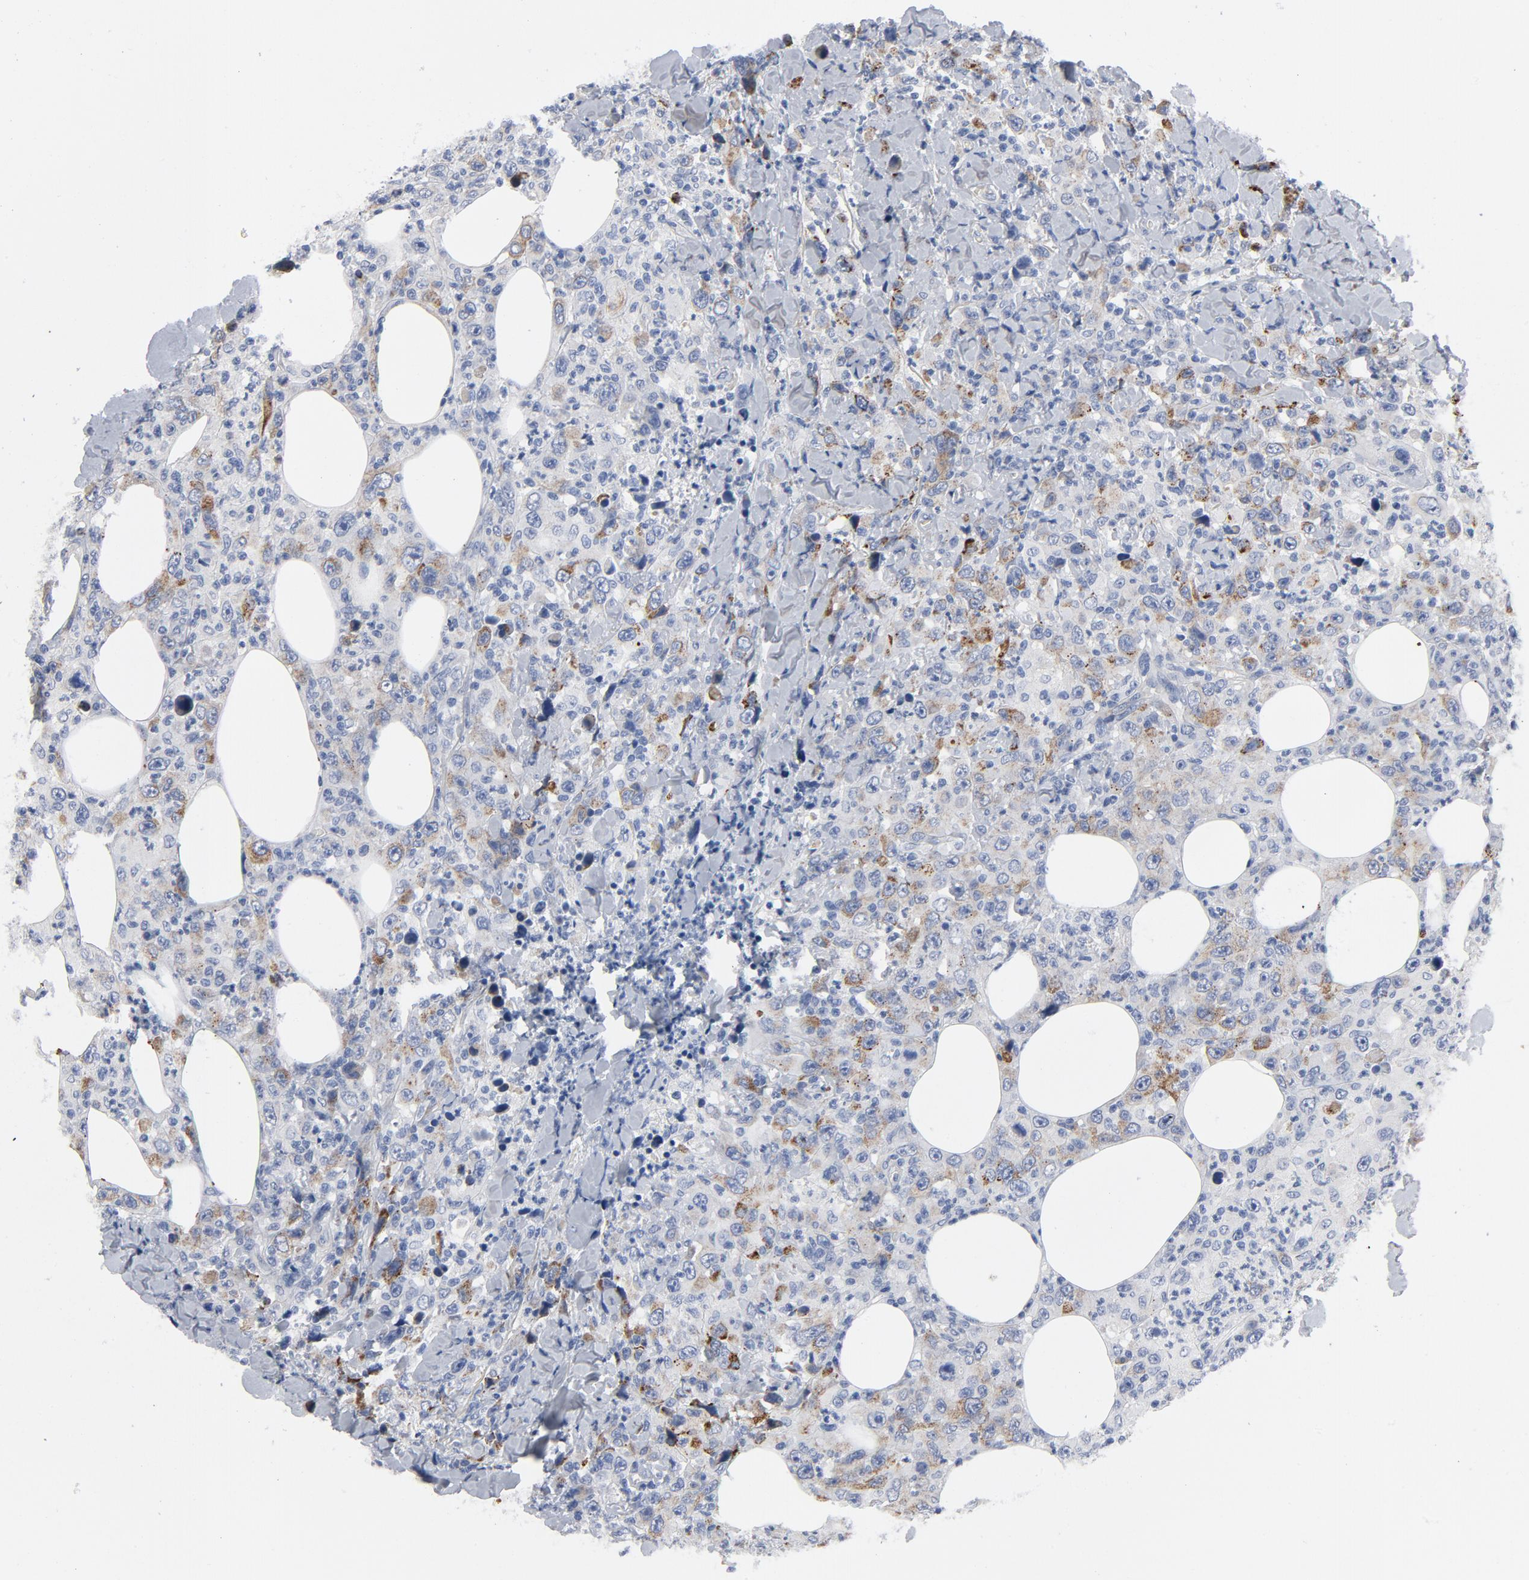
{"staining": {"intensity": "moderate", "quantity": "<25%", "location": "cytoplasmic/membranous"}, "tissue": "thyroid cancer", "cell_type": "Tumor cells", "image_type": "cancer", "snomed": [{"axis": "morphology", "description": "Carcinoma, NOS"}, {"axis": "topography", "description": "Thyroid gland"}], "caption": "High-power microscopy captured an immunohistochemistry image of thyroid carcinoma, revealing moderate cytoplasmic/membranous staining in about <25% of tumor cells.", "gene": "LAMC1", "patient": {"sex": "female", "age": 77}}